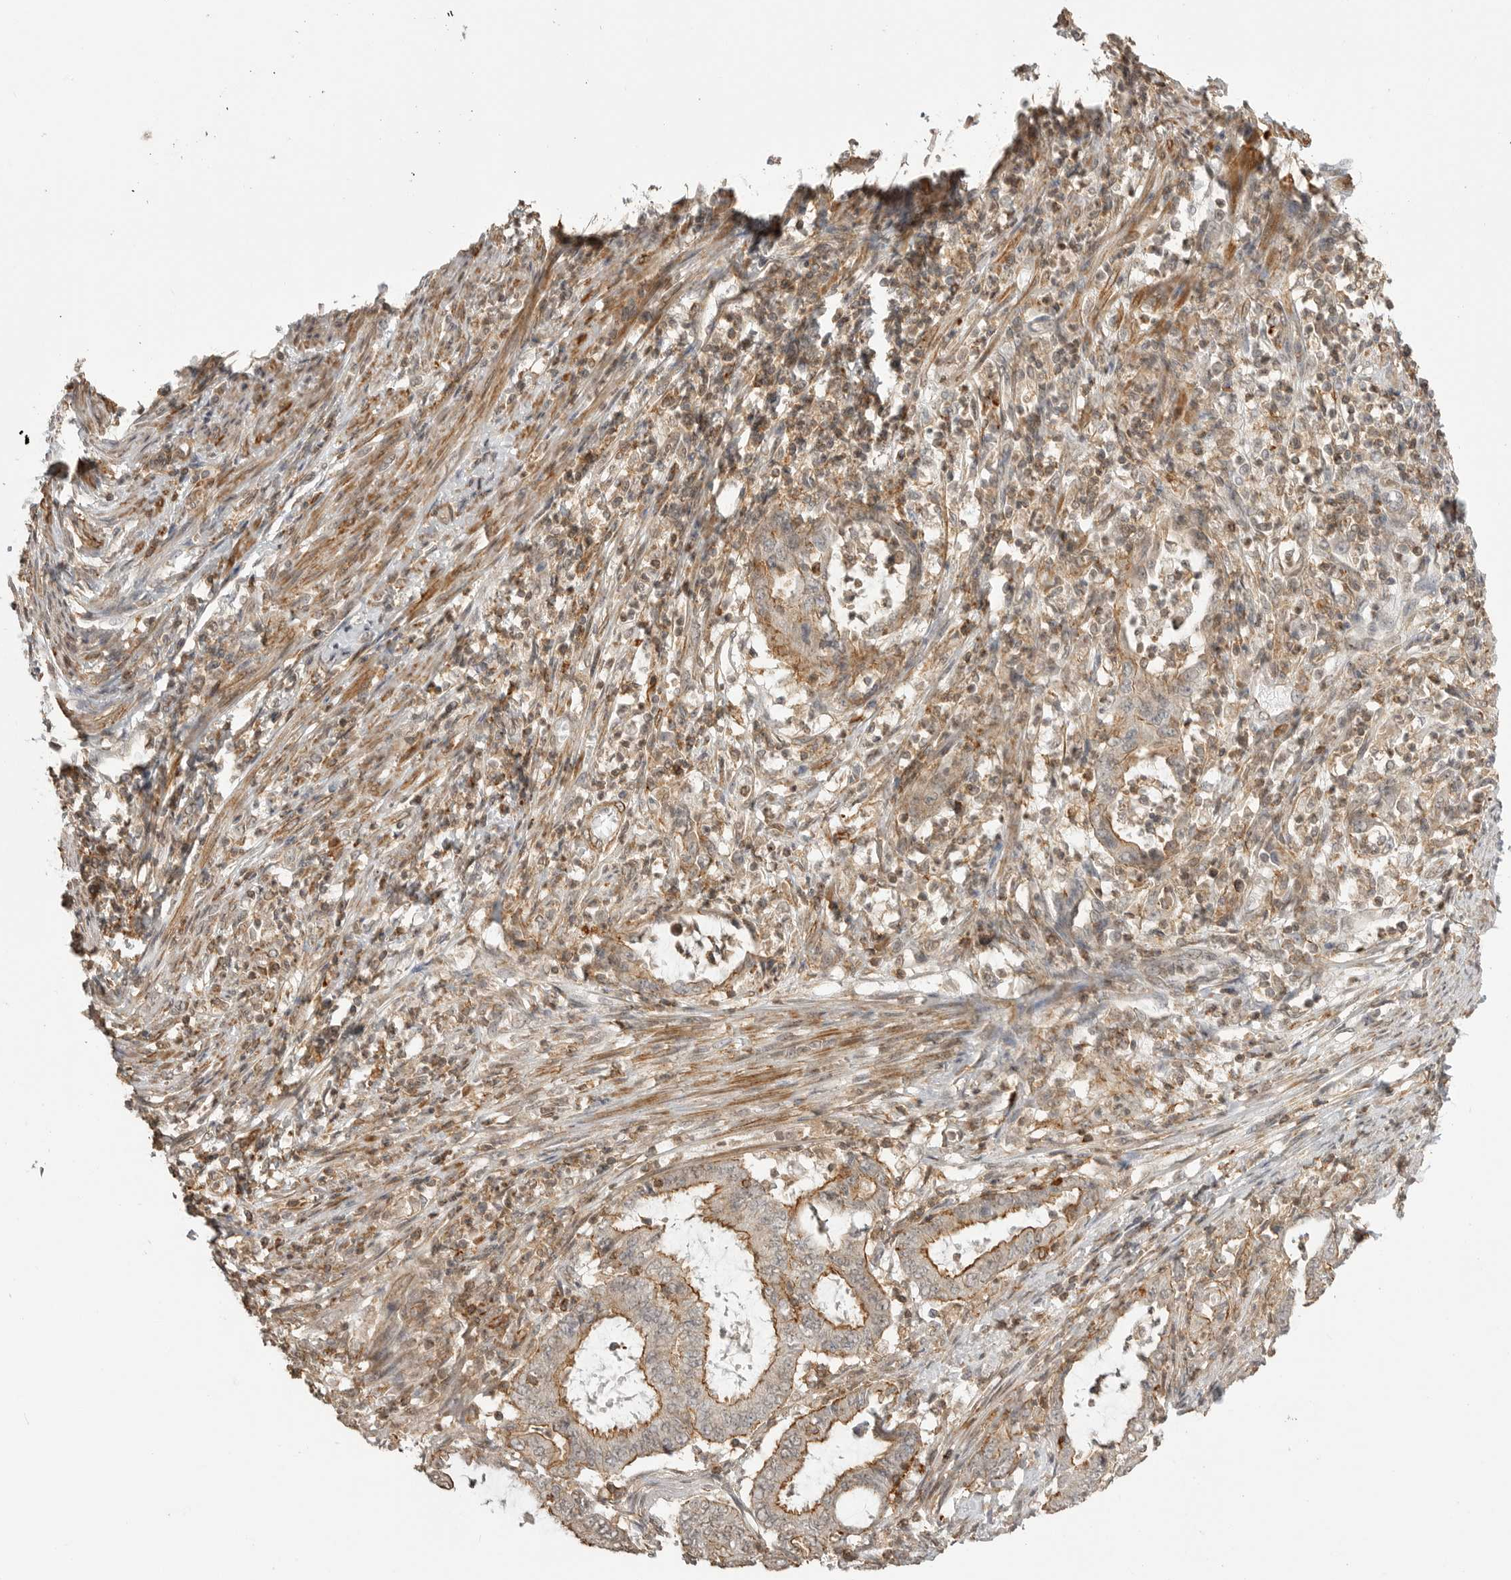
{"staining": {"intensity": "moderate", "quantity": "<25%", "location": "cytoplasmic/membranous"}, "tissue": "endometrial cancer", "cell_type": "Tumor cells", "image_type": "cancer", "snomed": [{"axis": "morphology", "description": "Adenocarcinoma, NOS"}, {"axis": "topography", "description": "Endometrium"}], "caption": "Brown immunohistochemical staining in human endometrial cancer (adenocarcinoma) displays moderate cytoplasmic/membranous expression in about <25% of tumor cells.", "gene": "GPC2", "patient": {"sex": "female", "age": 51}}